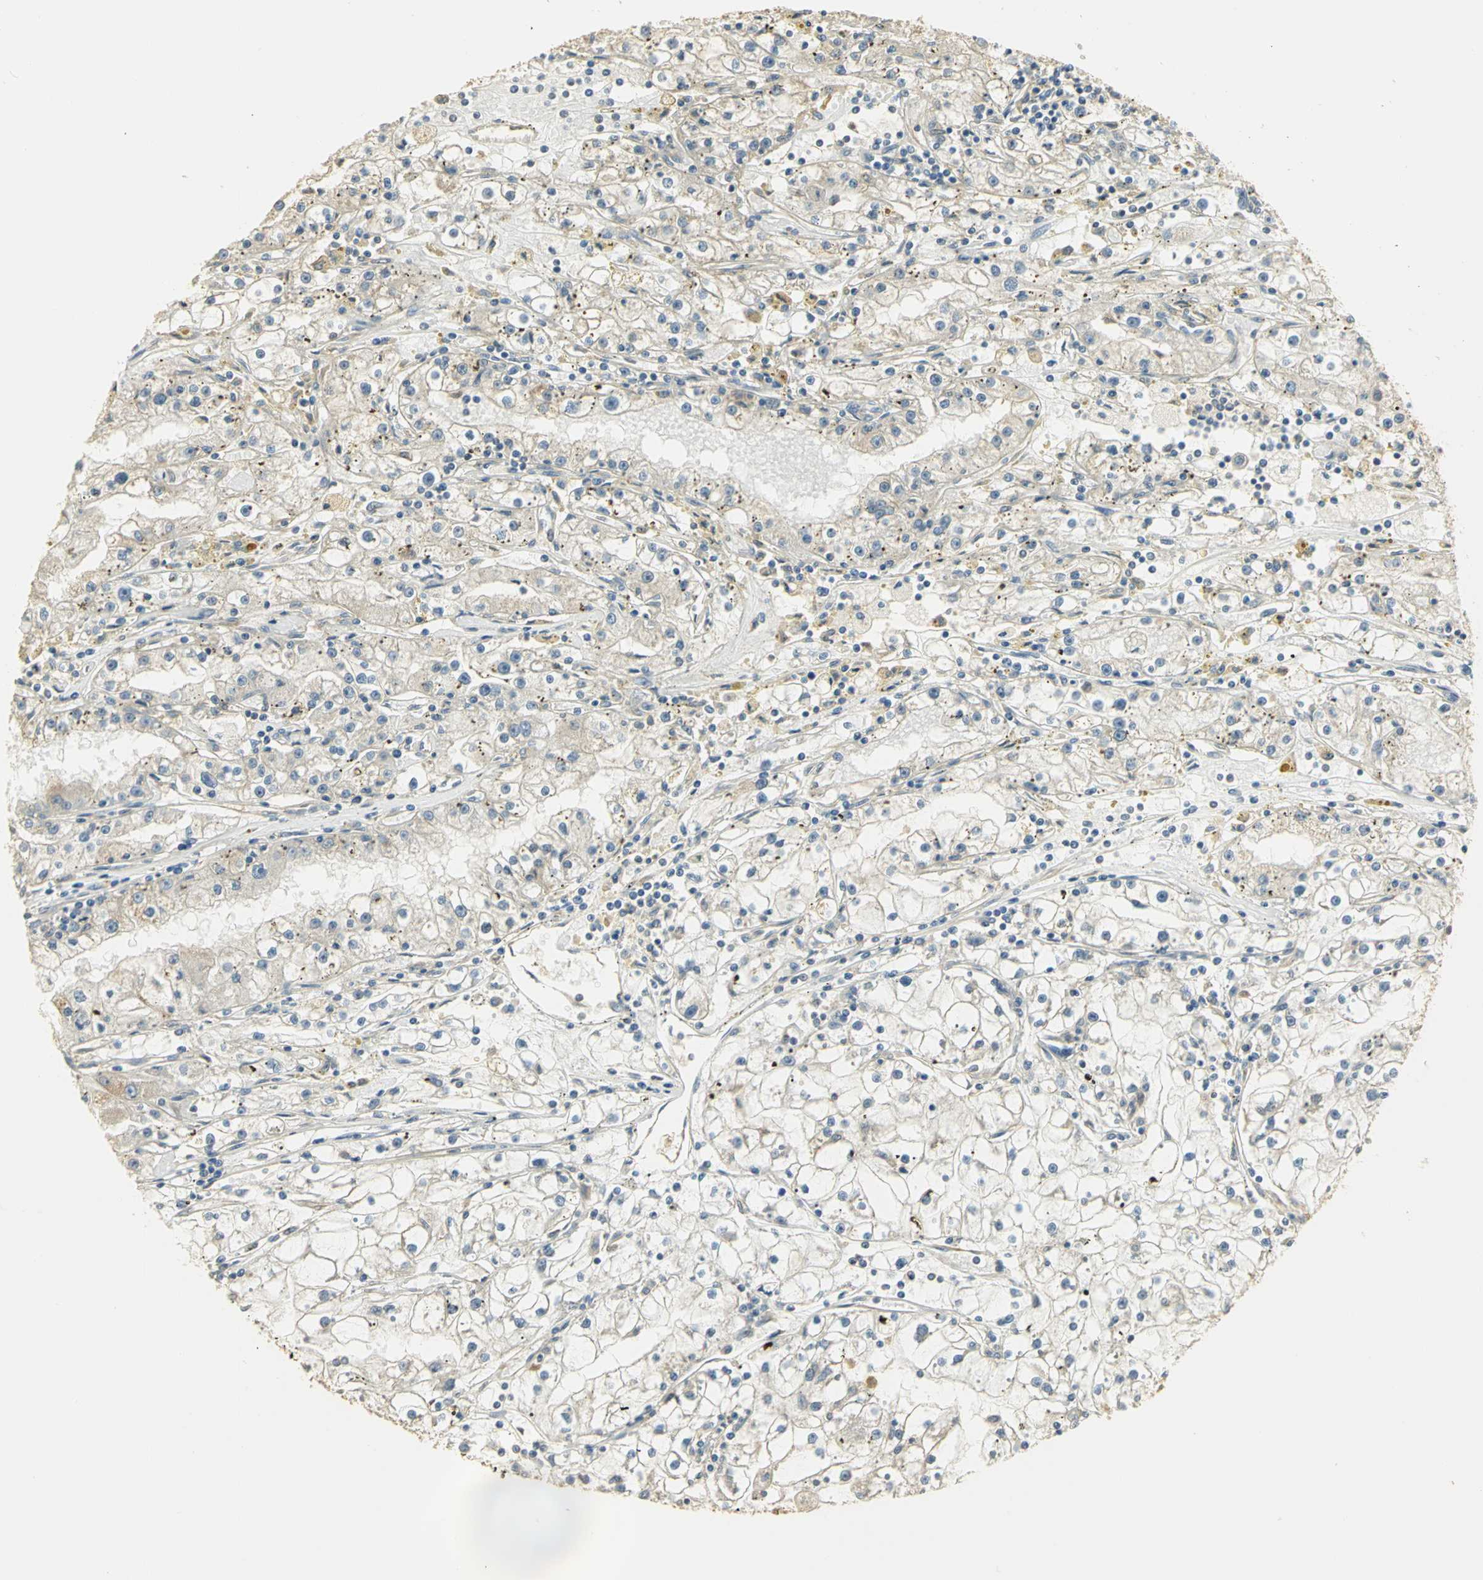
{"staining": {"intensity": "weak", "quantity": "25%-75%", "location": "cytoplasmic/membranous"}, "tissue": "renal cancer", "cell_type": "Tumor cells", "image_type": "cancer", "snomed": [{"axis": "morphology", "description": "Adenocarcinoma, NOS"}, {"axis": "topography", "description": "Kidney"}], "caption": "Immunohistochemical staining of renal cancer shows weak cytoplasmic/membranous protein staining in approximately 25%-75% of tumor cells.", "gene": "RARS1", "patient": {"sex": "male", "age": 56}}